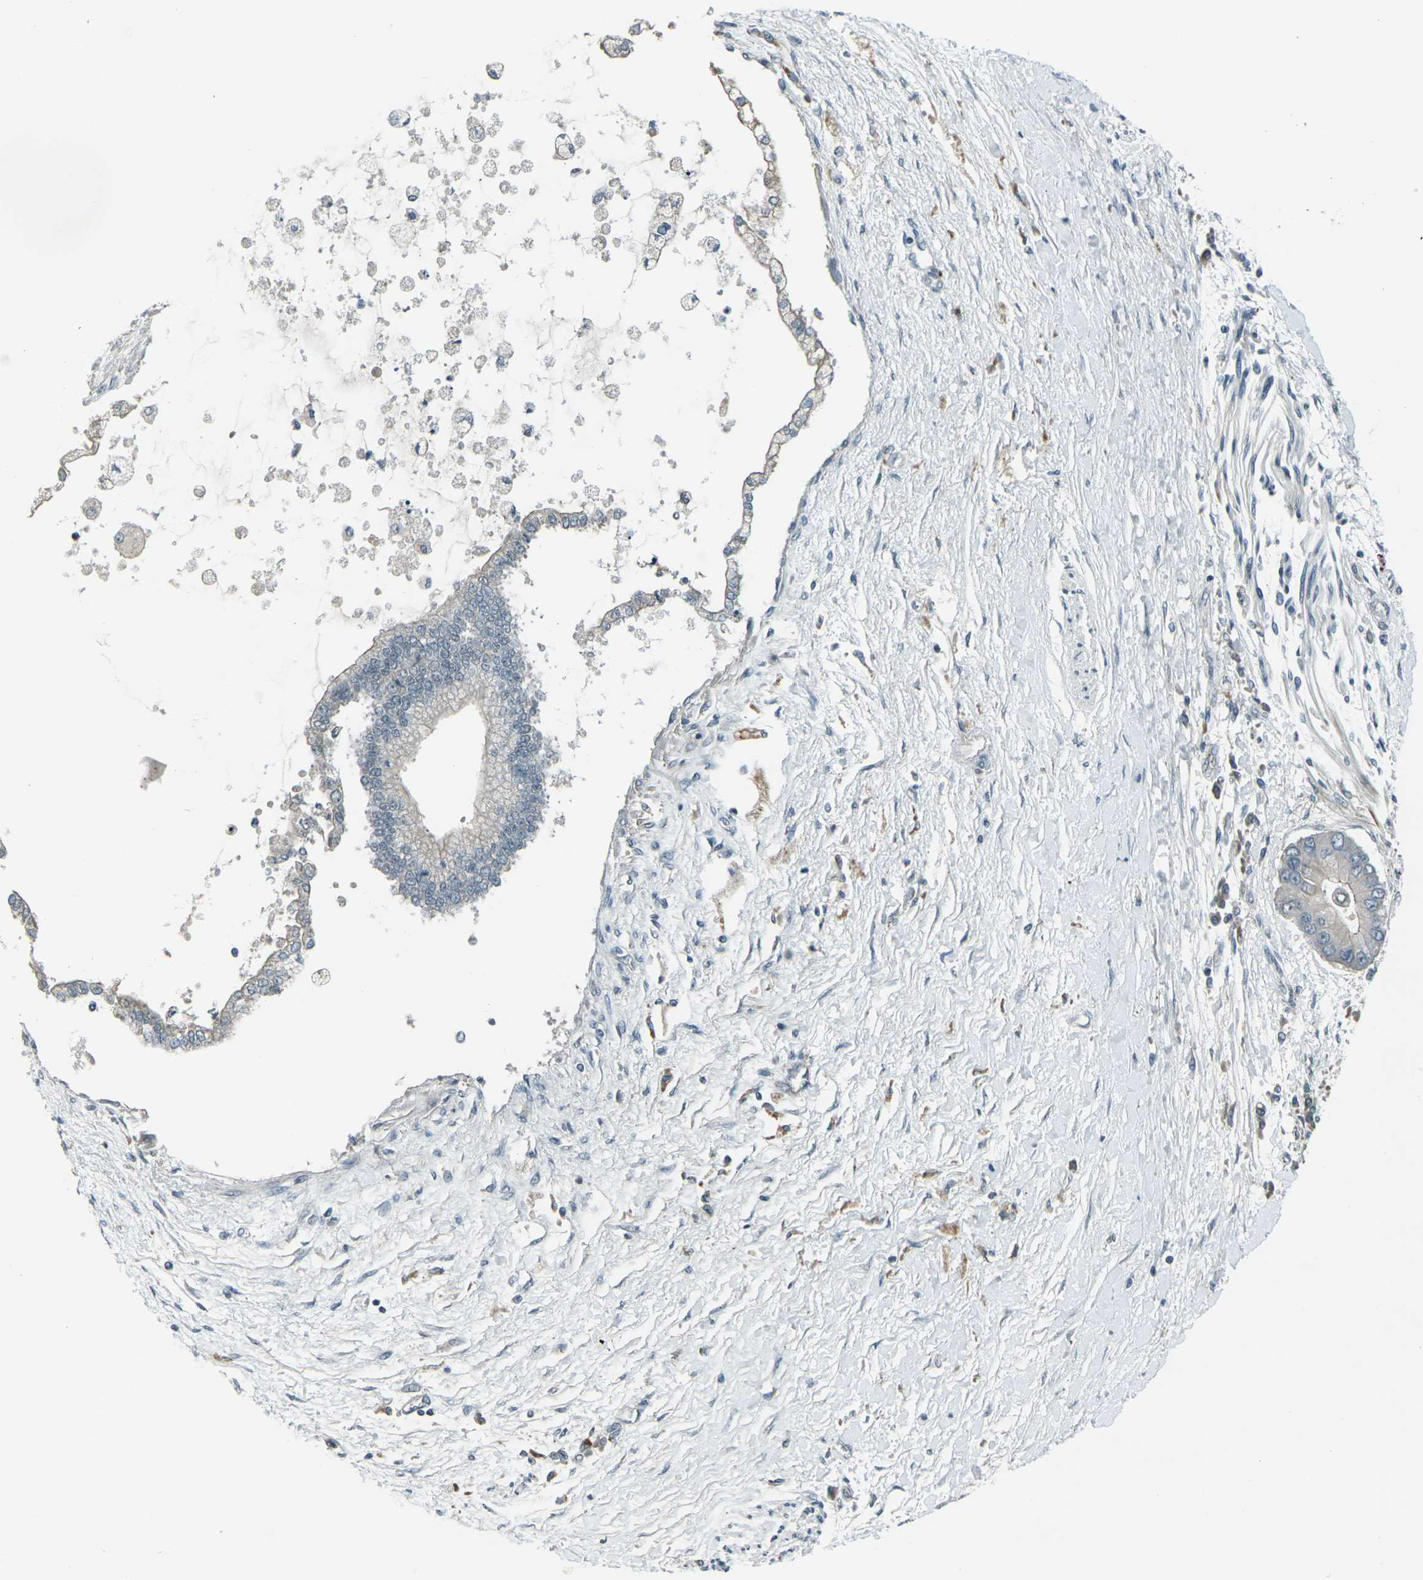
{"staining": {"intensity": "negative", "quantity": "none", "location": "none"}, "tissue": "liver cancer", "cell_type": "Tumor cells", "image_type": "cancer", "snomed": [{"axis": "morphology", "description": "Cholangiocarcinoma"}, {"axis": "topography", "description": "Liver"}], "caption": "IHC of cholangiocarcinoma (liver) shows no expression in tumor cells. (DAB (3,3'-diaminobenzidine) IHC with hematoxylin counter stain).", "gene": "GPR19", "patient": {"sex": "male", "age": 50}}